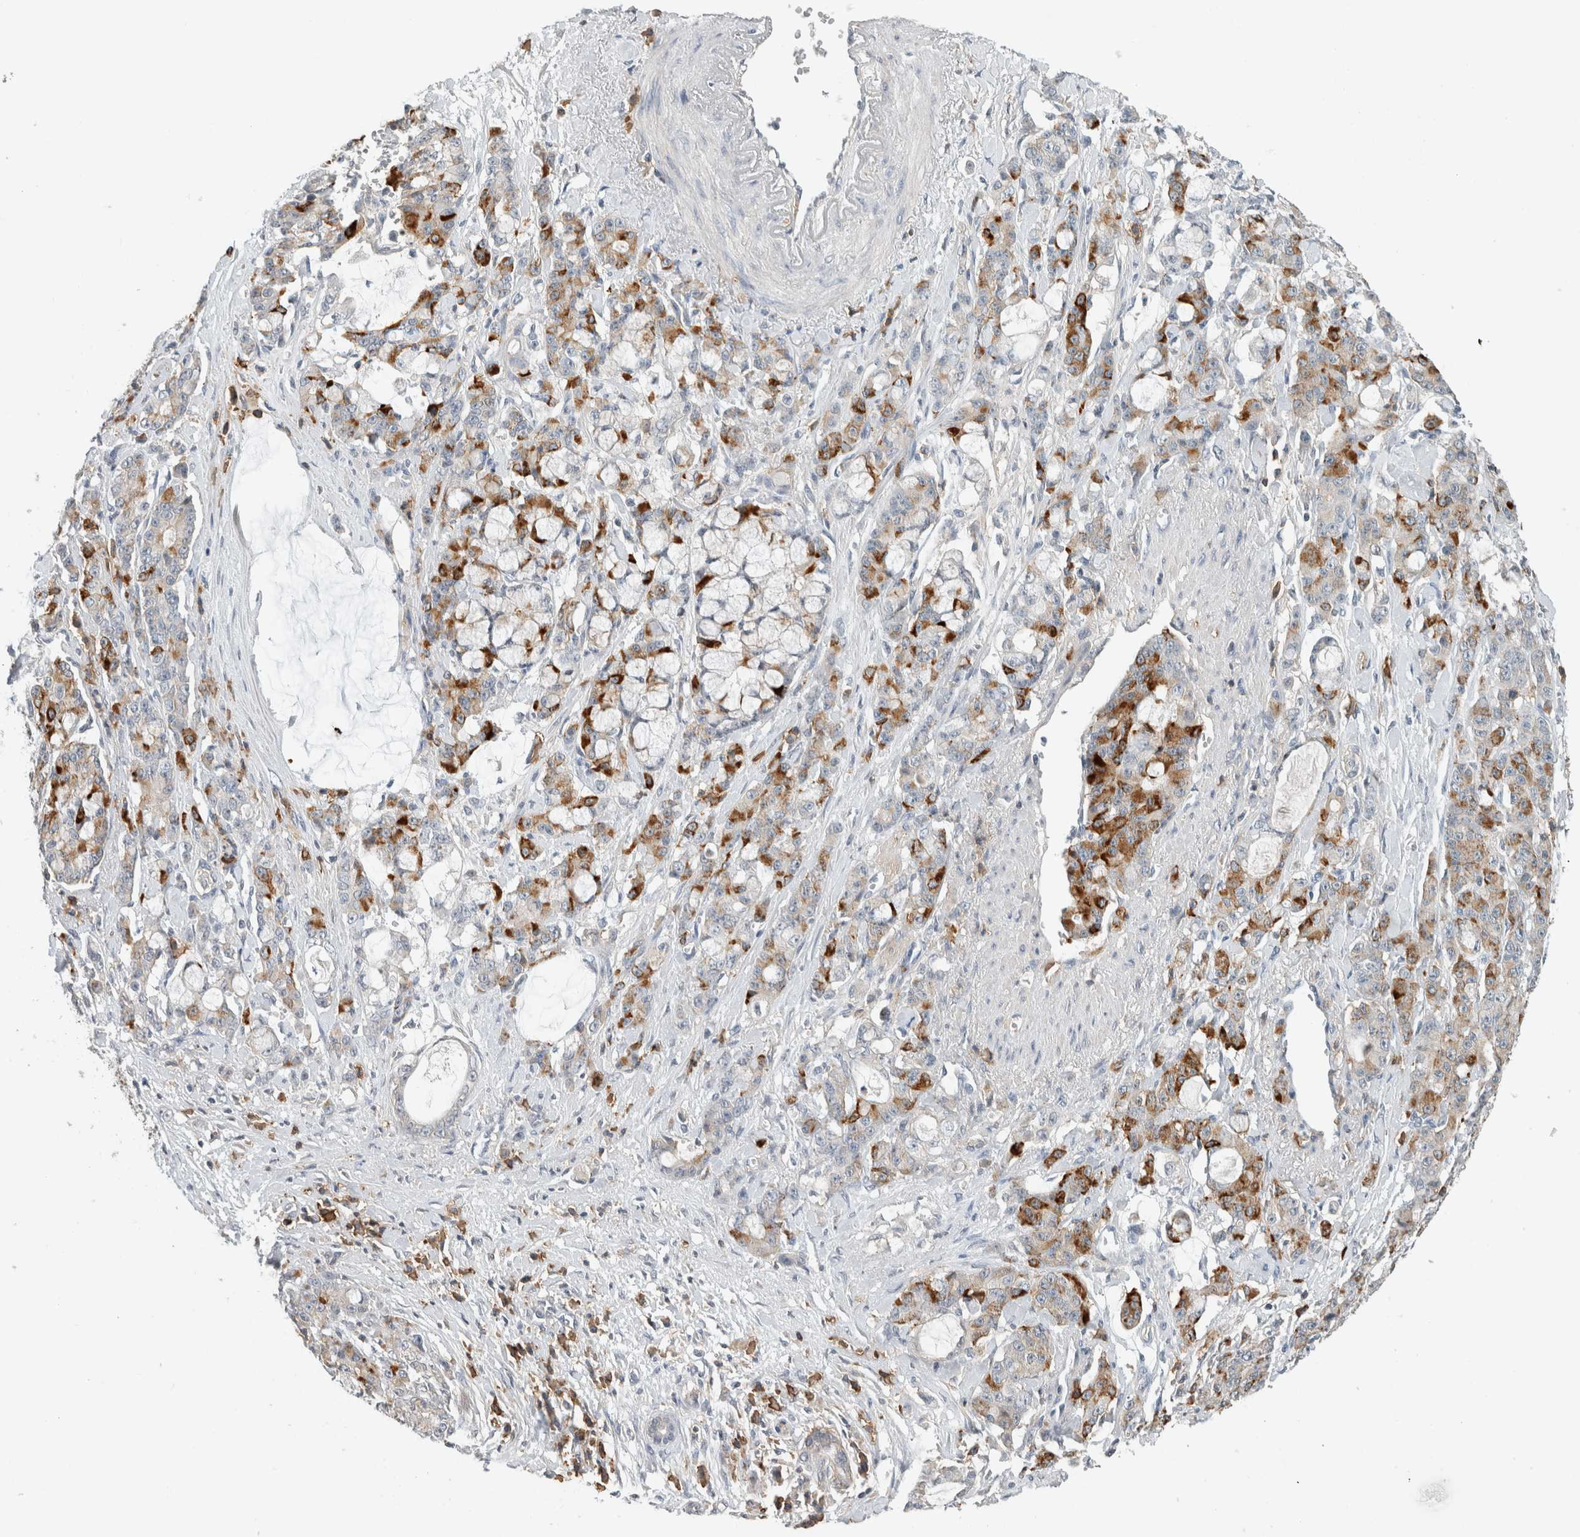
{"staining": {"intensity": "moderate", "quantity": "<25%", "location": "cytoplasmic/membranous"}, "tissue": "pancreatic cancer", "cell_type": "Tumor cells", "image_type": "cancer", "snomed": [{"axis": "morphology", "description": "Adenocarcinoma, NOS"}, {"axis": "topography", "description": "Pancreas"}], "caption": "Tumor cells demonstrate low levels of moderate cytoplasmic/membranous positivity in approximately <25% of cells in human pancreatic cancer (adenocarcinoma). (Stains: DAB in brown, nuclei in blue, Microscopy: brightfield microscopy at high magnification).", "gene": "ERCC6L2", "patient": {"sex": "female", "age": 73}}